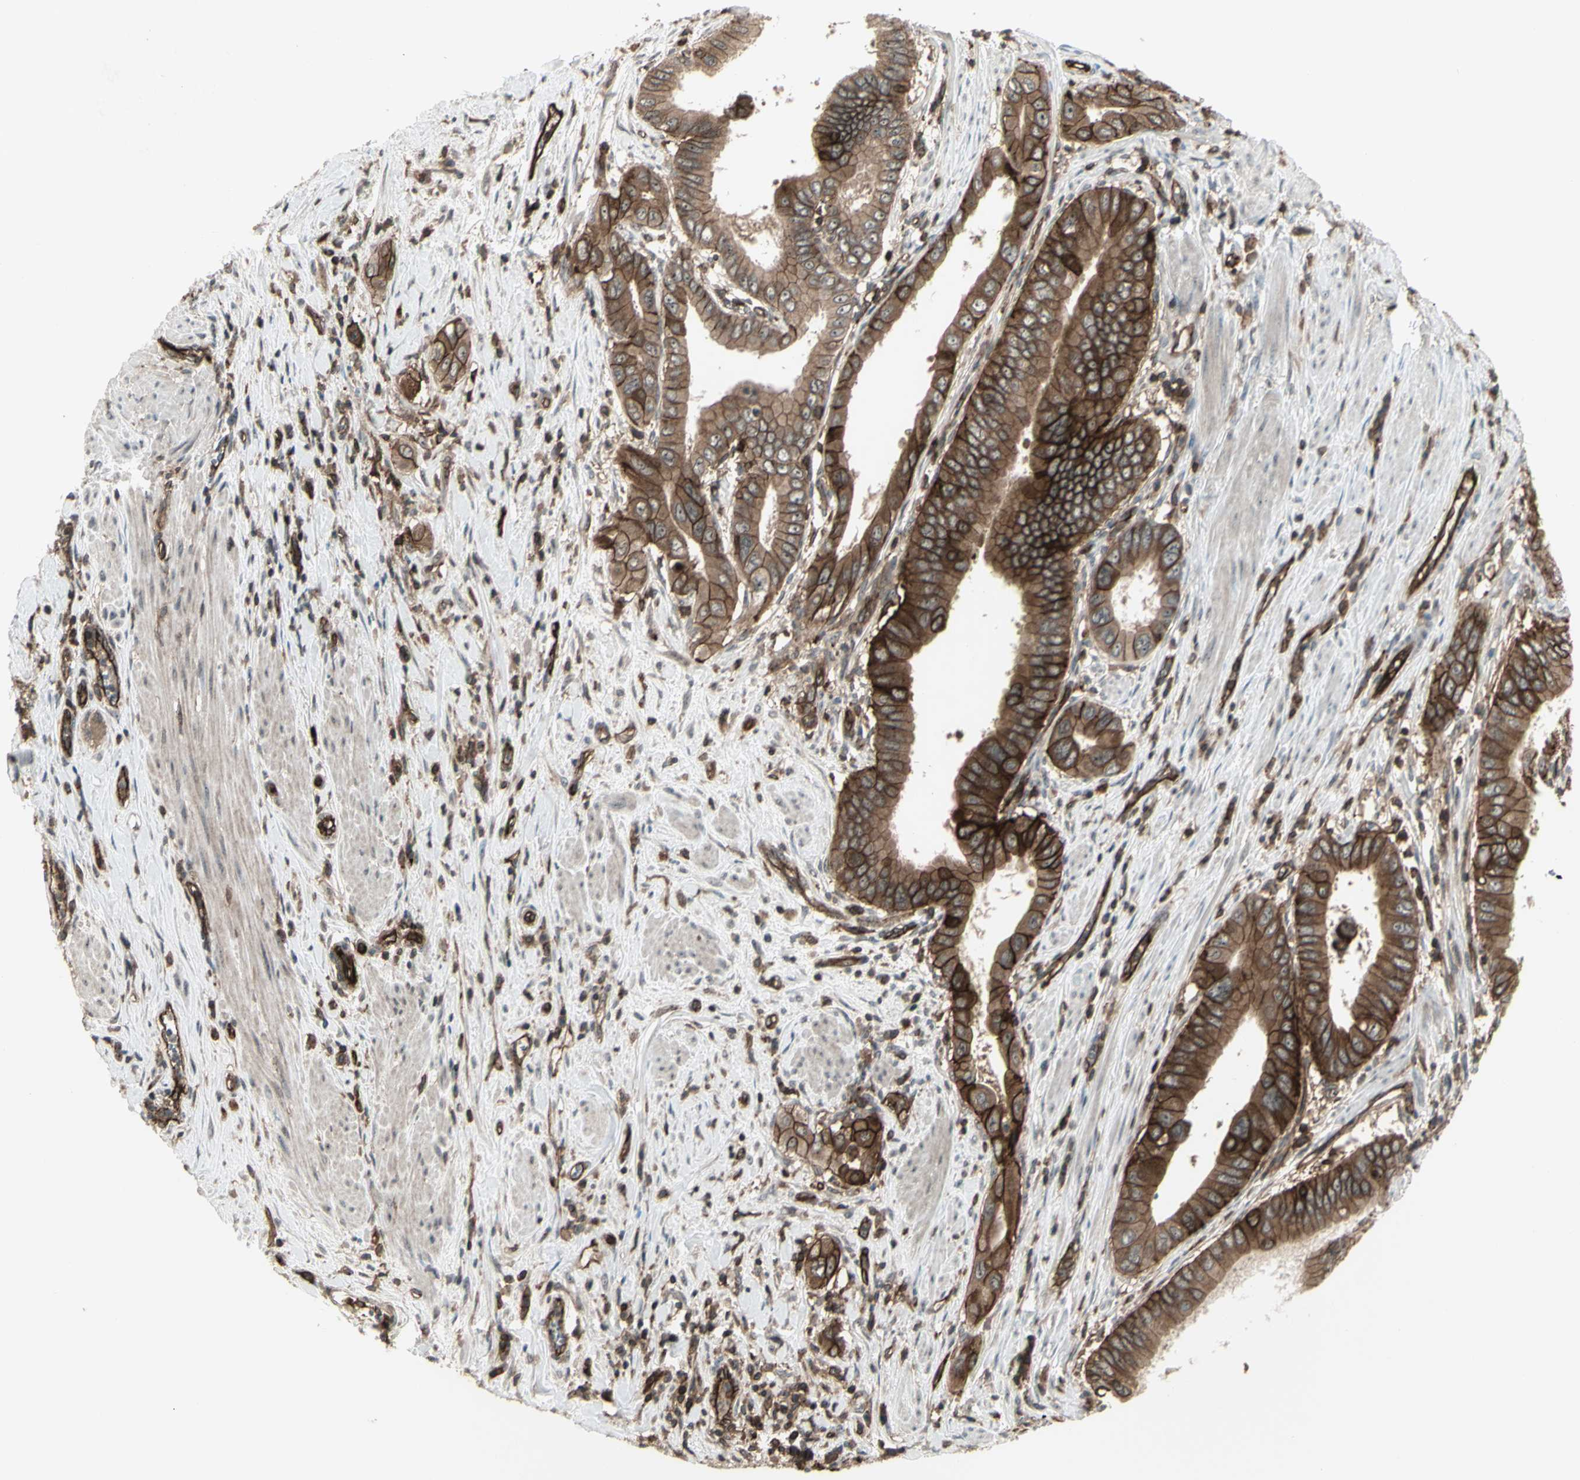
{"staining": {"intensity": "strong", "quantity": ">75%", "location": "cytoplasmic/membranous"}, "tissue": "pancreatic cancer", "cell_type": "Tumor cells", "image_type": "cancer", "snomed": [{"axis": "morphology", "description": "Normal tissue, NOS"}, {"axis": "topography", "description": "Lymph node"}], "caption": "High-power microscopy captured an immunohistochemistry photomicrograph of pancreatic cancer, revealing strong cytoplasmic/membranous expression in approximately >75% of tumor cells. The staining is performed using DAB (3,3'-diaminobenzidine) brown chromogen to label protein expression. The nuclei are counter-stained blue using hematoxylin.", "gene": "FXYD5", "patient": {"sex": "male", "age": 50}}